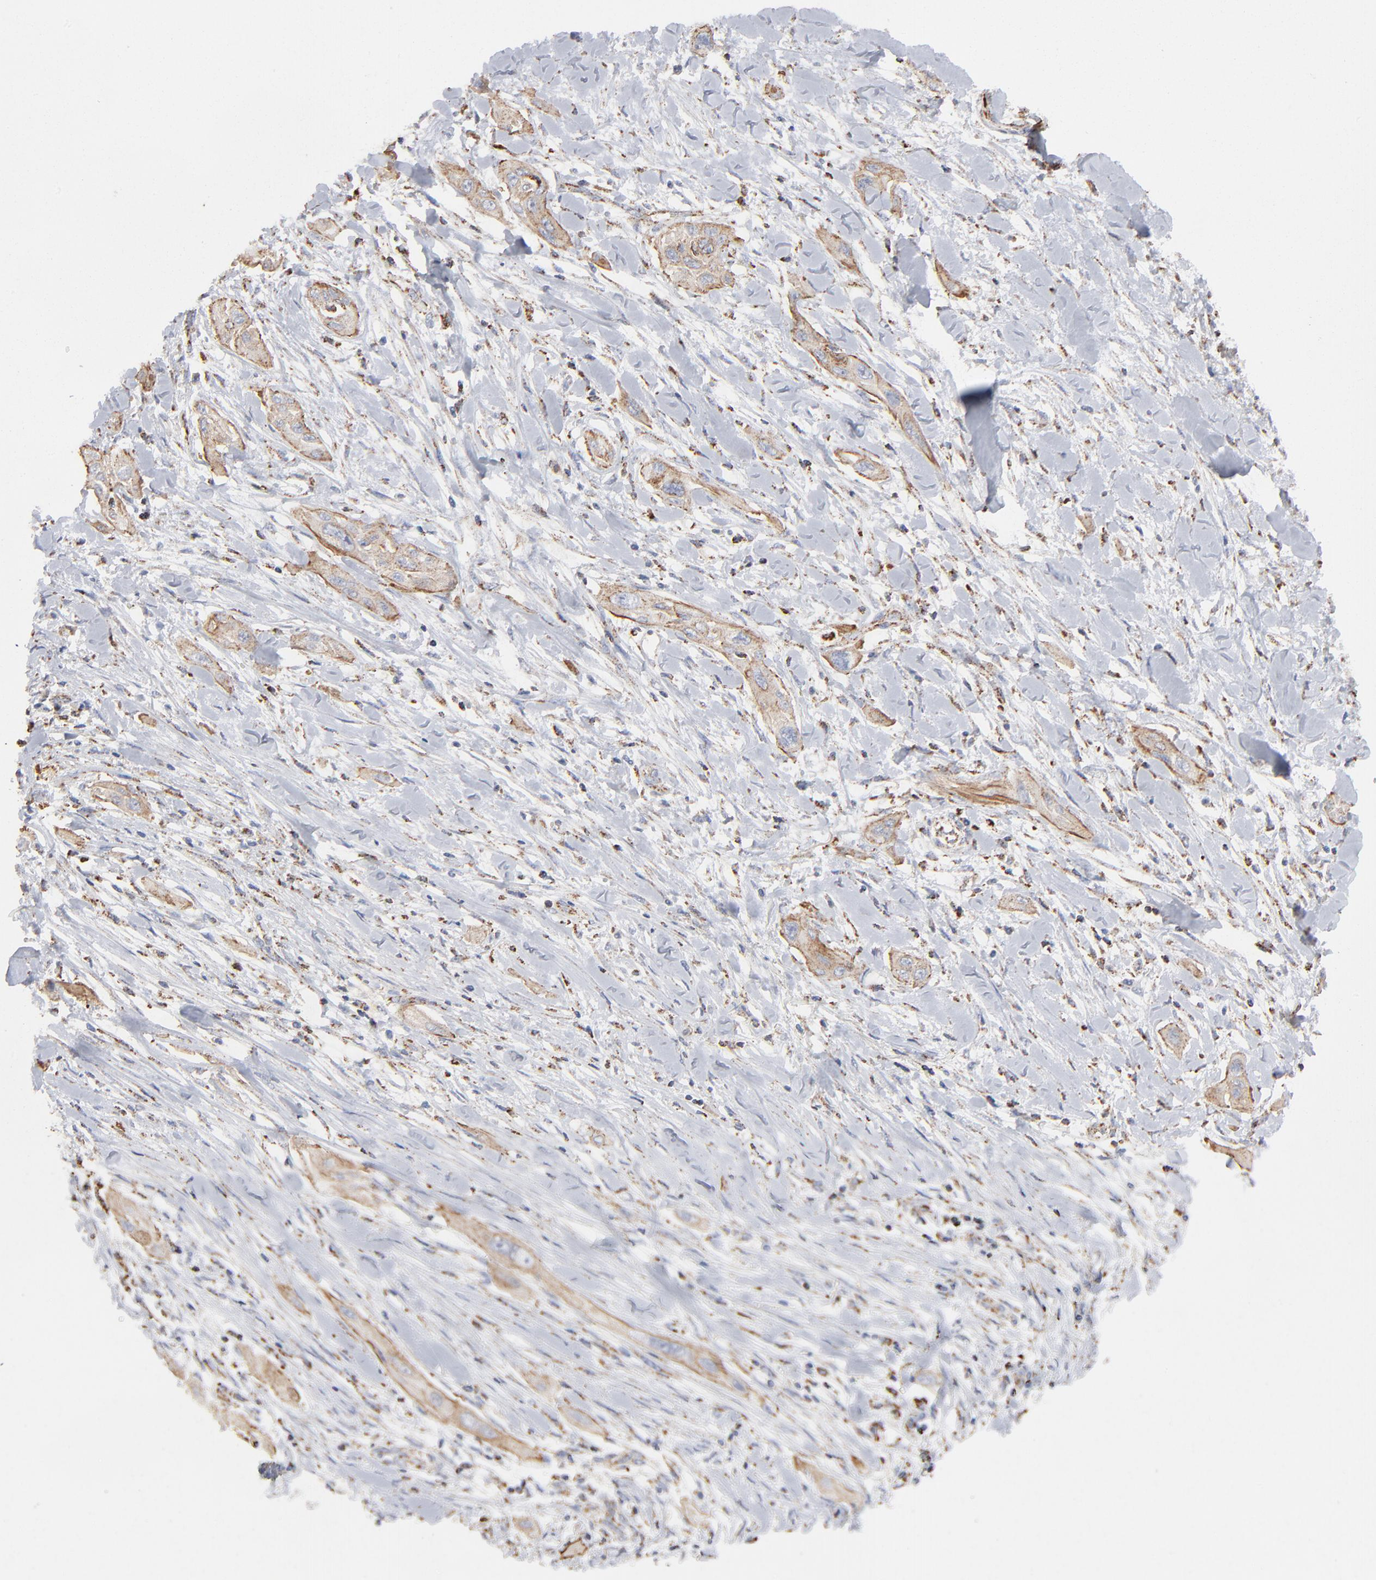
{"staining": {"intensity": "moderate", "quantity": "25%-75%", "location": "cytoplasmic/membranous"}, "tissue": "lung cancer", "cell_type": "Tumor cells", "image_type": "cancer", "snomed": [{"axis": "morphology", "description": "Squamous cell carcinoma, NOS"}, {"axis": "topography", "description": "Lung"}], "caption": "Protein analysis of lung squamous cell carcinoma tissue exhibits moderate cytoplasmic/membranous positivity in about 25%-75% of tumor cells.", "gene": "ASB3", "patient": {"sex": "female", "age": 47}}